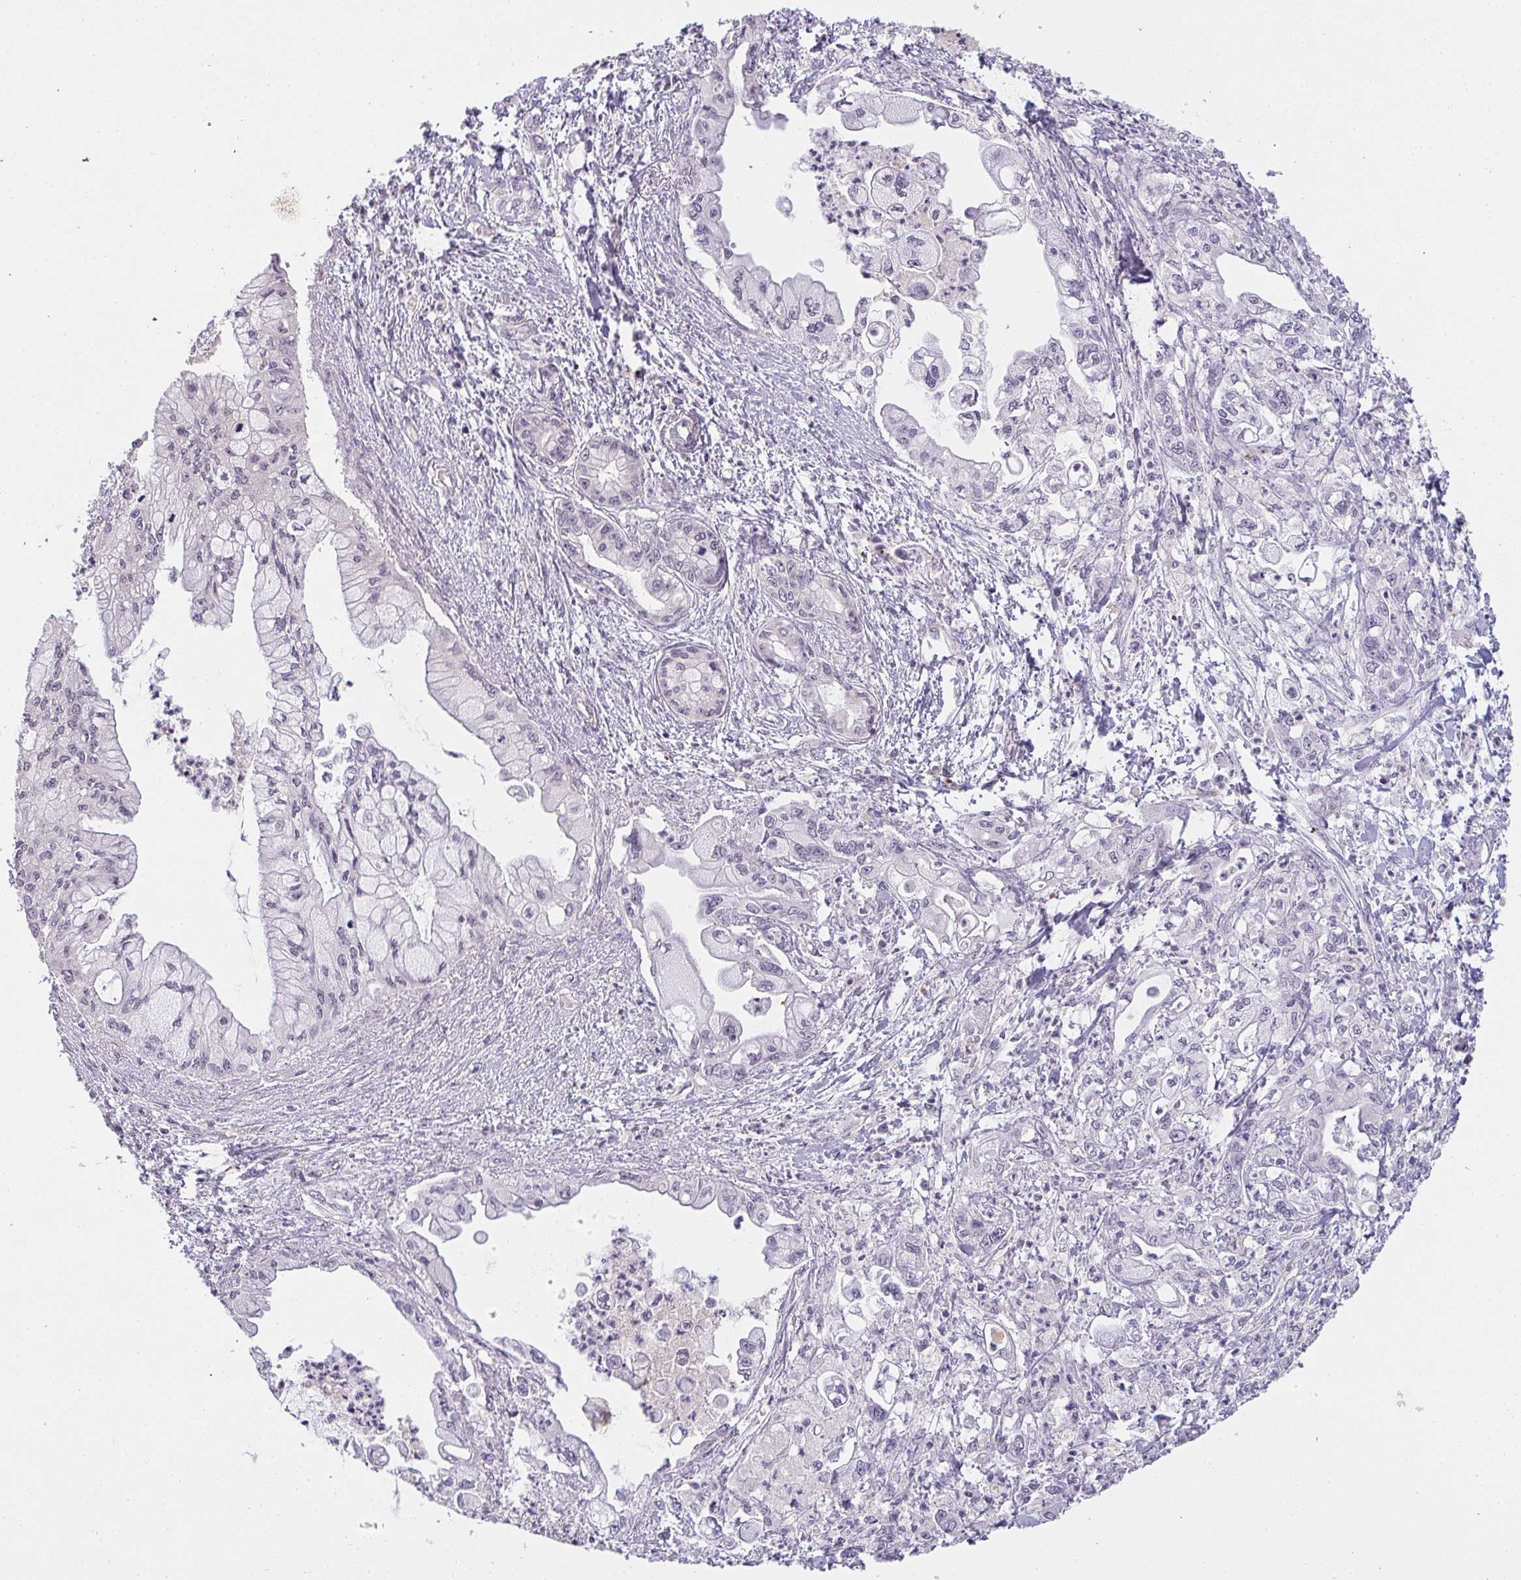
{"staining": {"intensity": "negative", "quantity": "none", "location": "none"}, "tissue": "pancreatic cancer", "cell_type": "Tumor cells", "image_type": "cancer", "snomed": [{"axis": "morphology", "description": "Adenocarcinoma, NOS"}, {"axis": "topography", "description": "Pancreas"}], "caption": "An image of pancreatic adenocarcinoma stained for a protein displays no brown staining in tumor cells.", "gene": "TMEM219", "patient": {"sex": "male", "age": 61}}